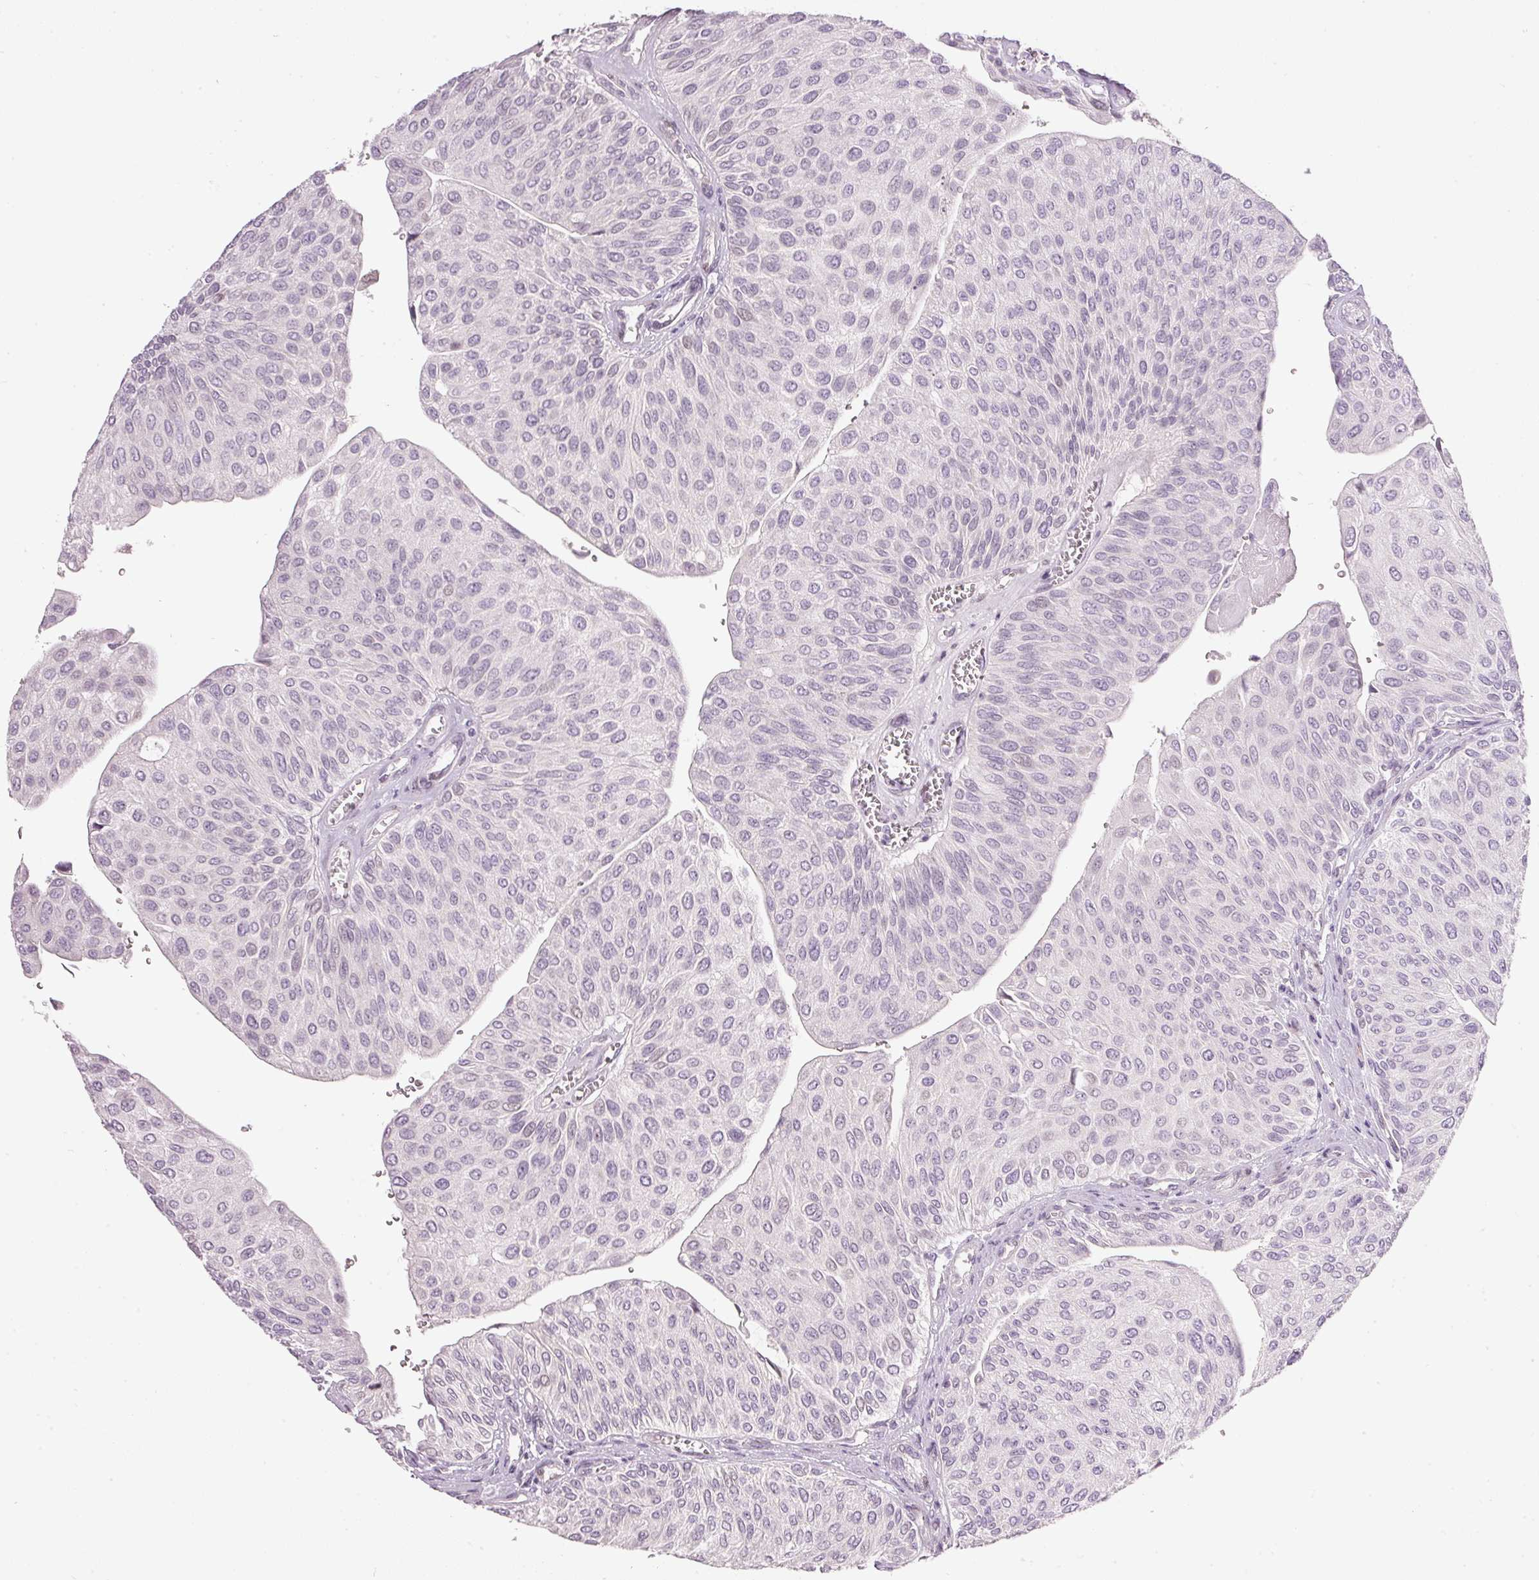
{"staining": {"intensity": "negative", "quantity": "none", "location": "none"}, "tissue": "urothelial cancer", "cell_type": "Tumor cells", "image_type": "cancer", "snomed": [{"axis": "morphology", "description": "Urothelial carcinoma, NOS"}, {"axis": "topography", "description": "Urinary bladder"}], "caption": "DAB (3,3'-diaminobenzidine) immunohistochemical staining of human transitional cell carcinoma exhibits no significant positivity in tumor cells.", "gene": "NRDE2", "patient": {"sex": "male", "age": 67}}